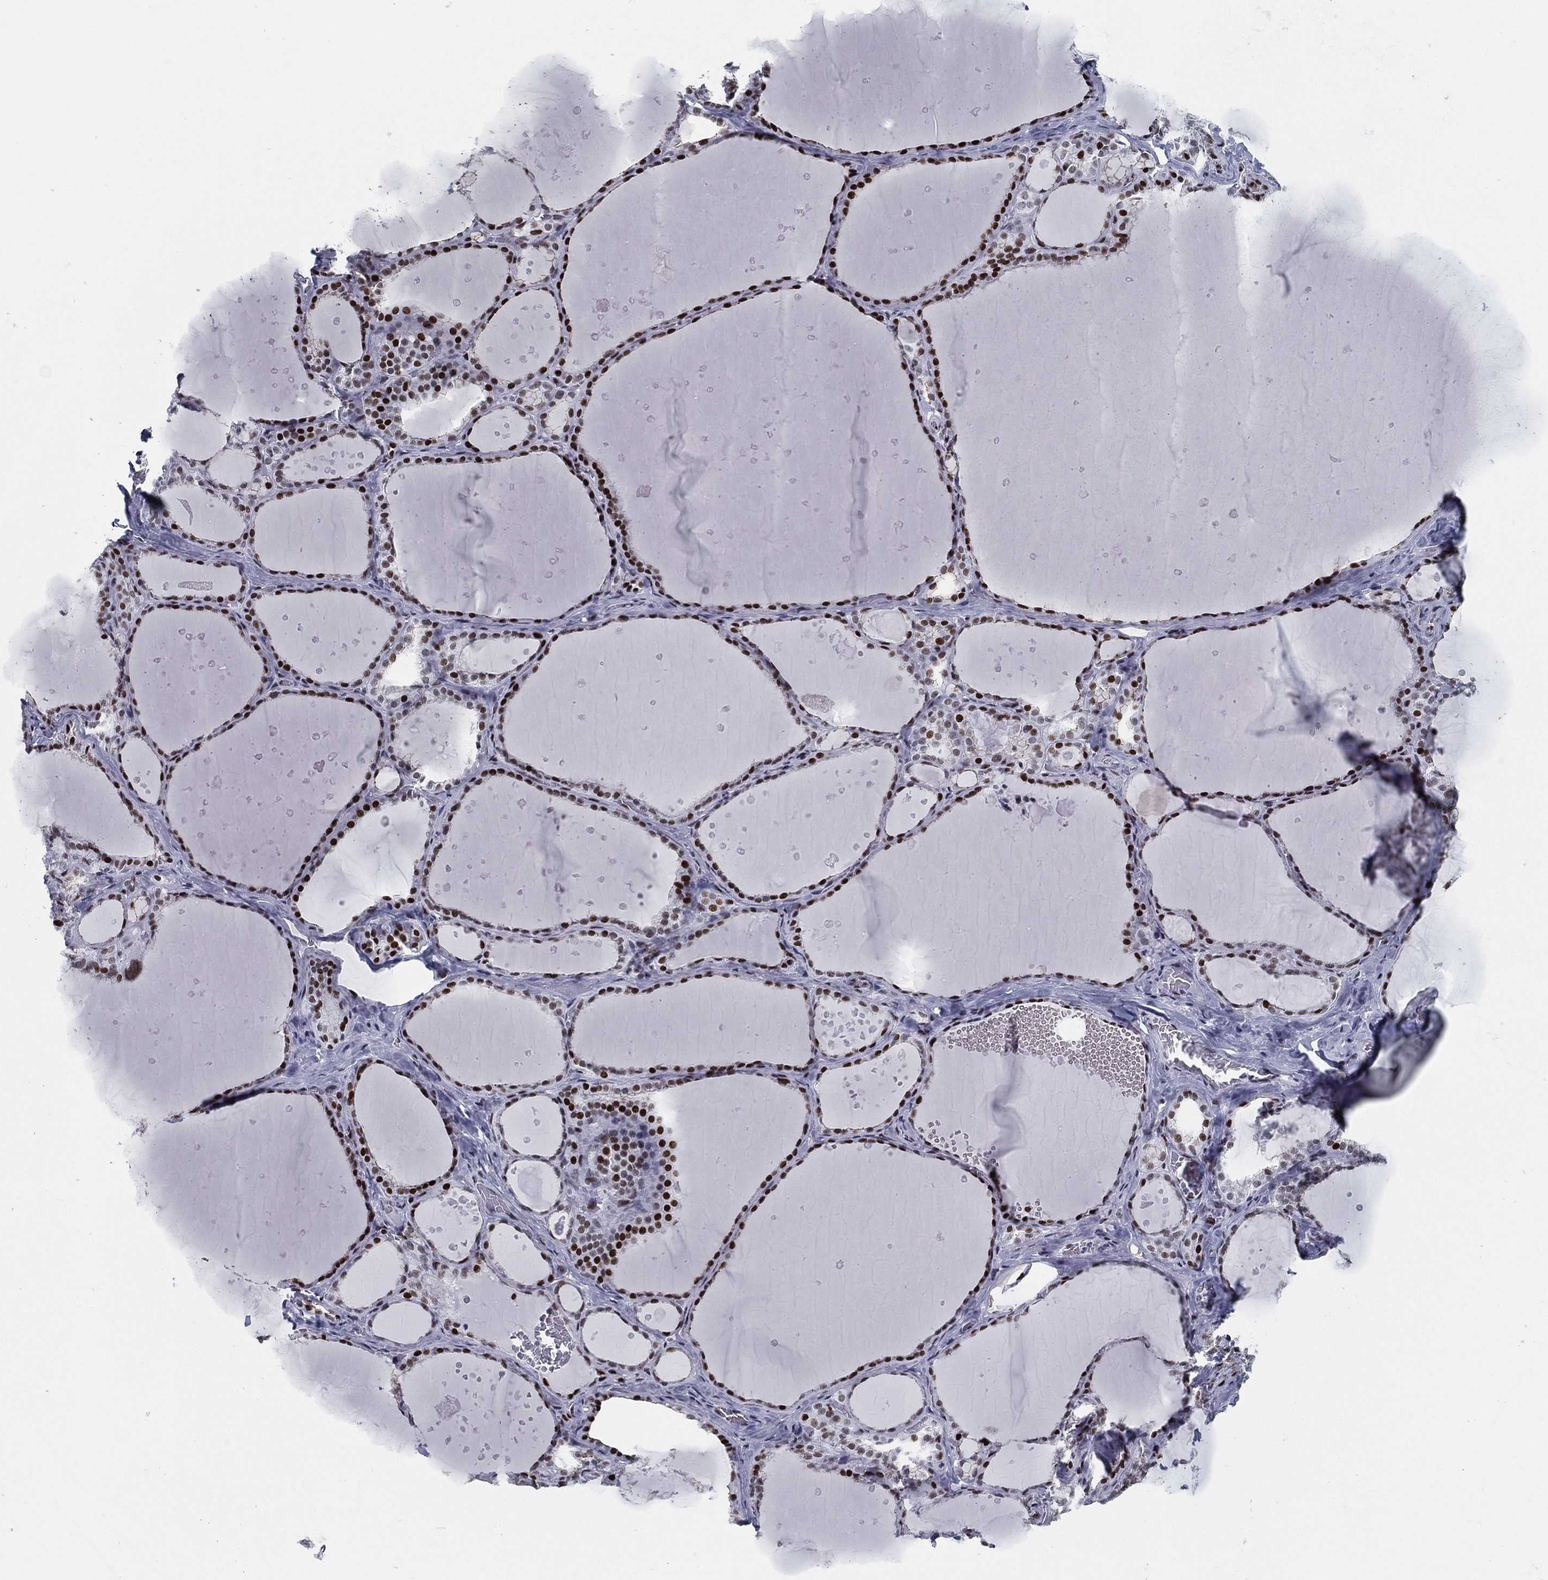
{"staining": {"intensity": "strong", "quantity": ">75%", "location": "nuclear"}, "tissue": "thyroid gland", "cell_type": "Glandular cells", "image_type": "normal", "snomed": [{"axis": "morphology", "description": "Normal tissue, NOS"}, {"axis": "topography", "description": "Thyroid gland"}], "caption": "Brown immunohistochemical staining in benign human thyroid gland exhibits strong nuclear staining in about >75% of glandular cells. (DAB IHC, brown staining for protein, blue staining for nuclei).", "gene": "CYB561D2", "patient": {"sex": "male", "age": 63}}